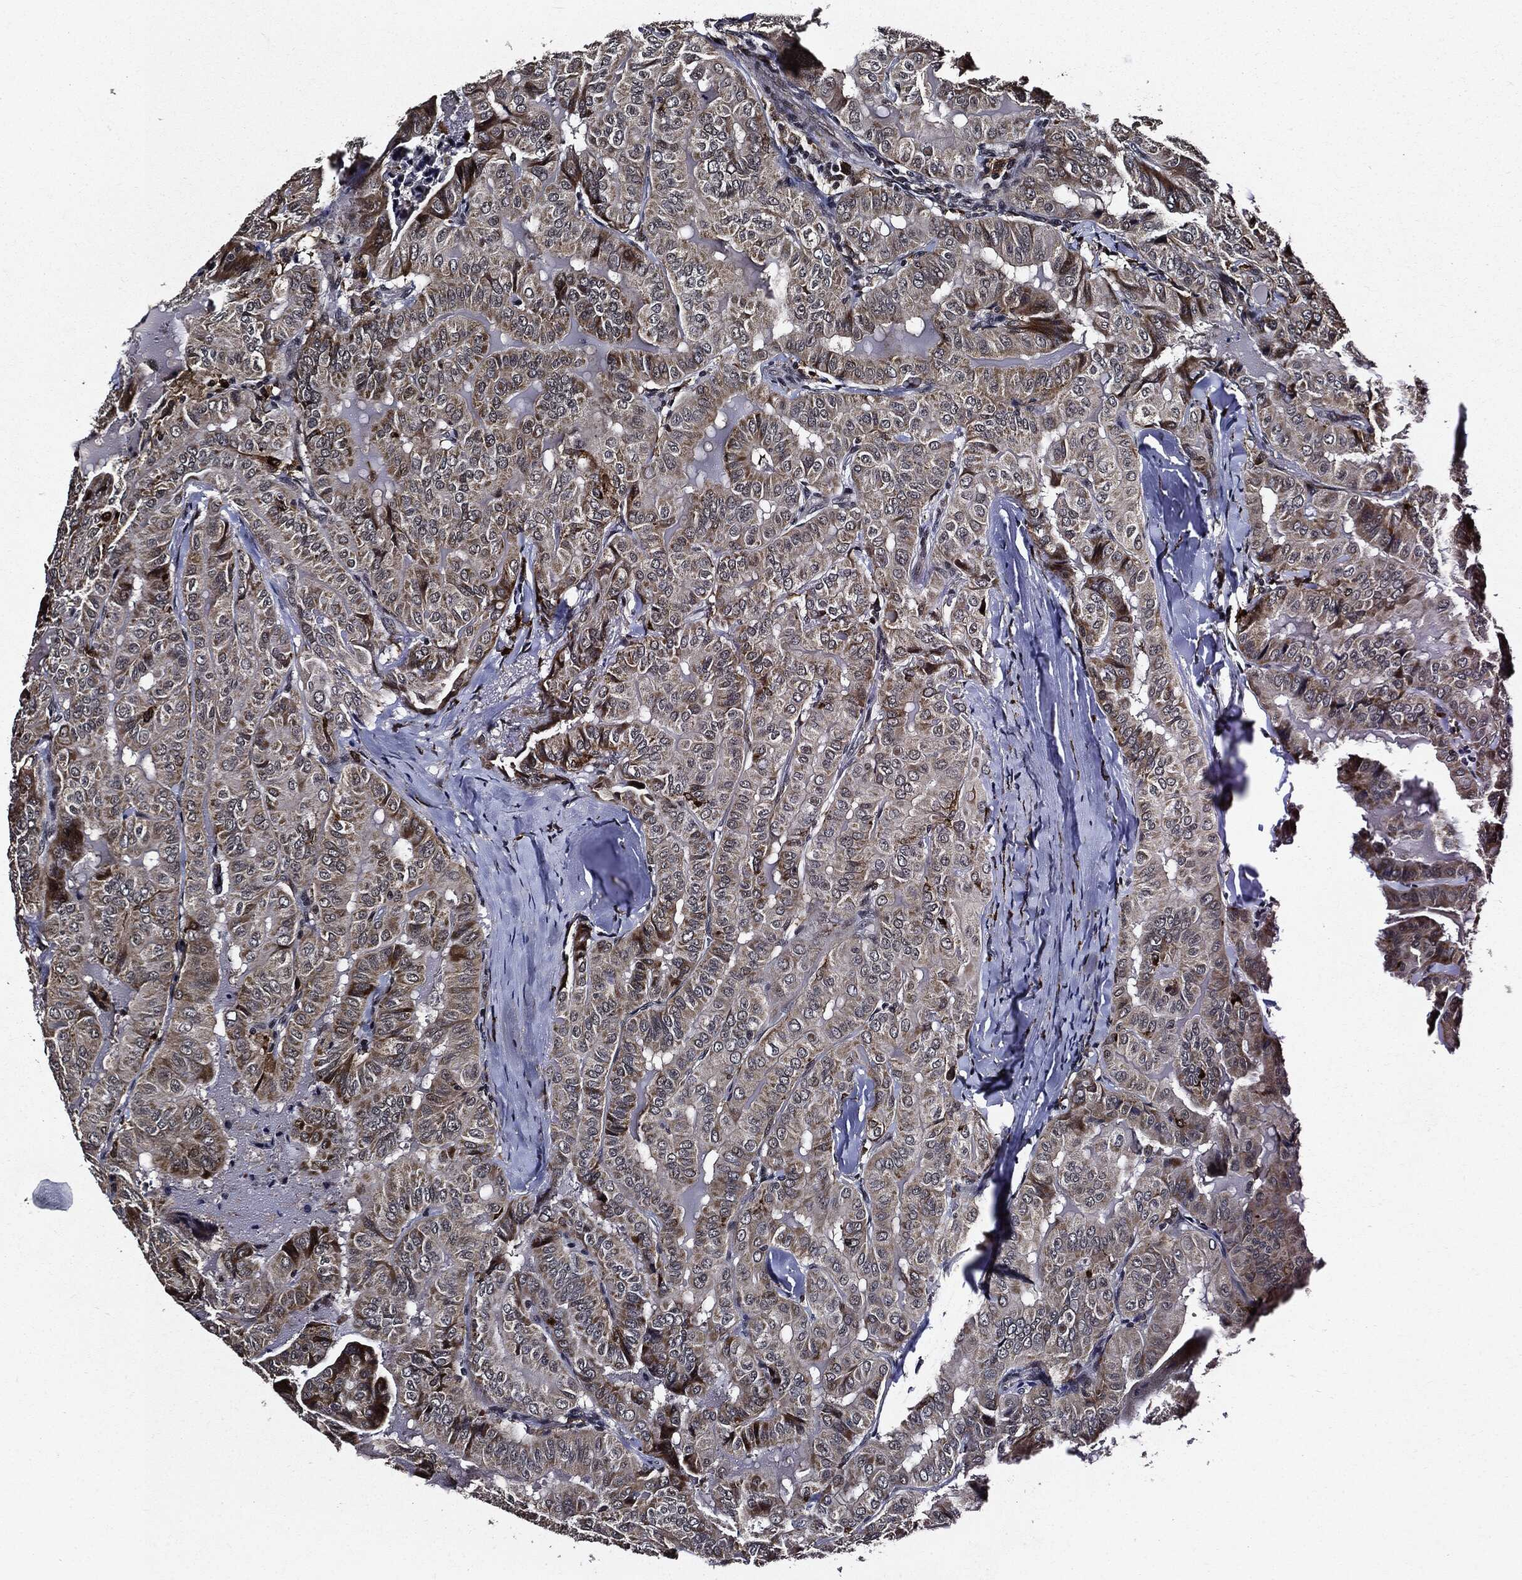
{"staining": {"intensity": "moderate", "quantity": "25%-75%", "location": "cytoplasmic/membranous"}, "tissue": "thyroid cancer", "cell_type": "Tumor cells", "image_type": "cancer", "snomed": [{"axis": "morphology", "description": "Papillary adenocarcinoma, NOS"}, {"axis": "topography", "description": "Thyroid gland"}], "caption": "Human thyroid papillary adenocarcinoma stained with a protein marker displays moderate staining in tumor cells.", "gene": "SUGT1", "patient": {"sex": "female", "age": 68}}